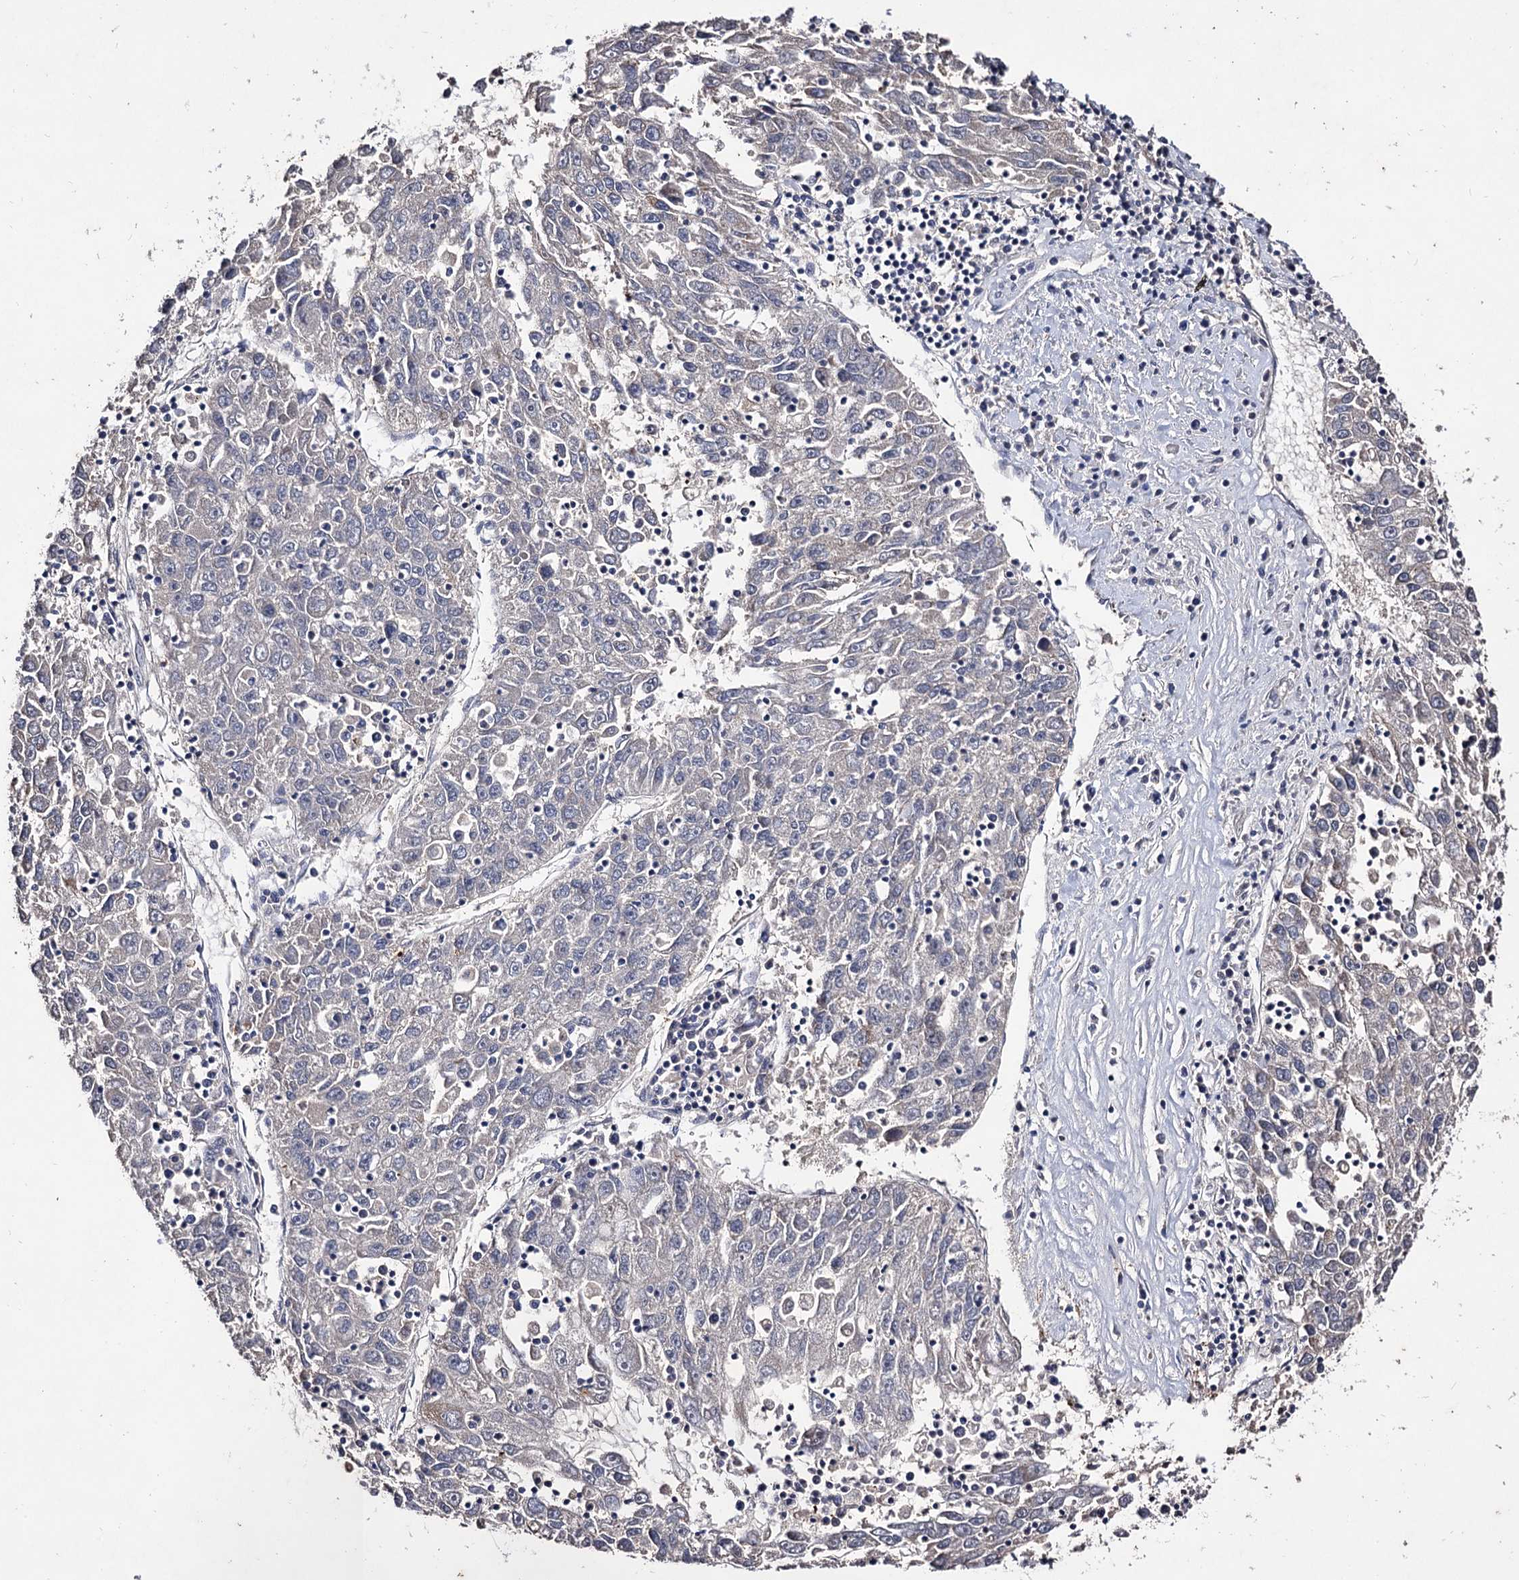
{"staining": {"intensity": "negative", "quantity": "none", "location": "none"}, "tissue": "liver cancer", "cell_type": "Tumor cells", "image_type": "cancer", "snomed": [{"axis": "morphology", "description": "Carcinoma, Hepatocellular, NOS"}, {"axis": "topography", "description": "Liver"}], "caption": "This is an IHC image of liver cancer (hepatocellular carcinoma). There is no positivity in tumor cells.", "gene": "ARFIP2", "patient": {"sex": "male", "age": 49}}